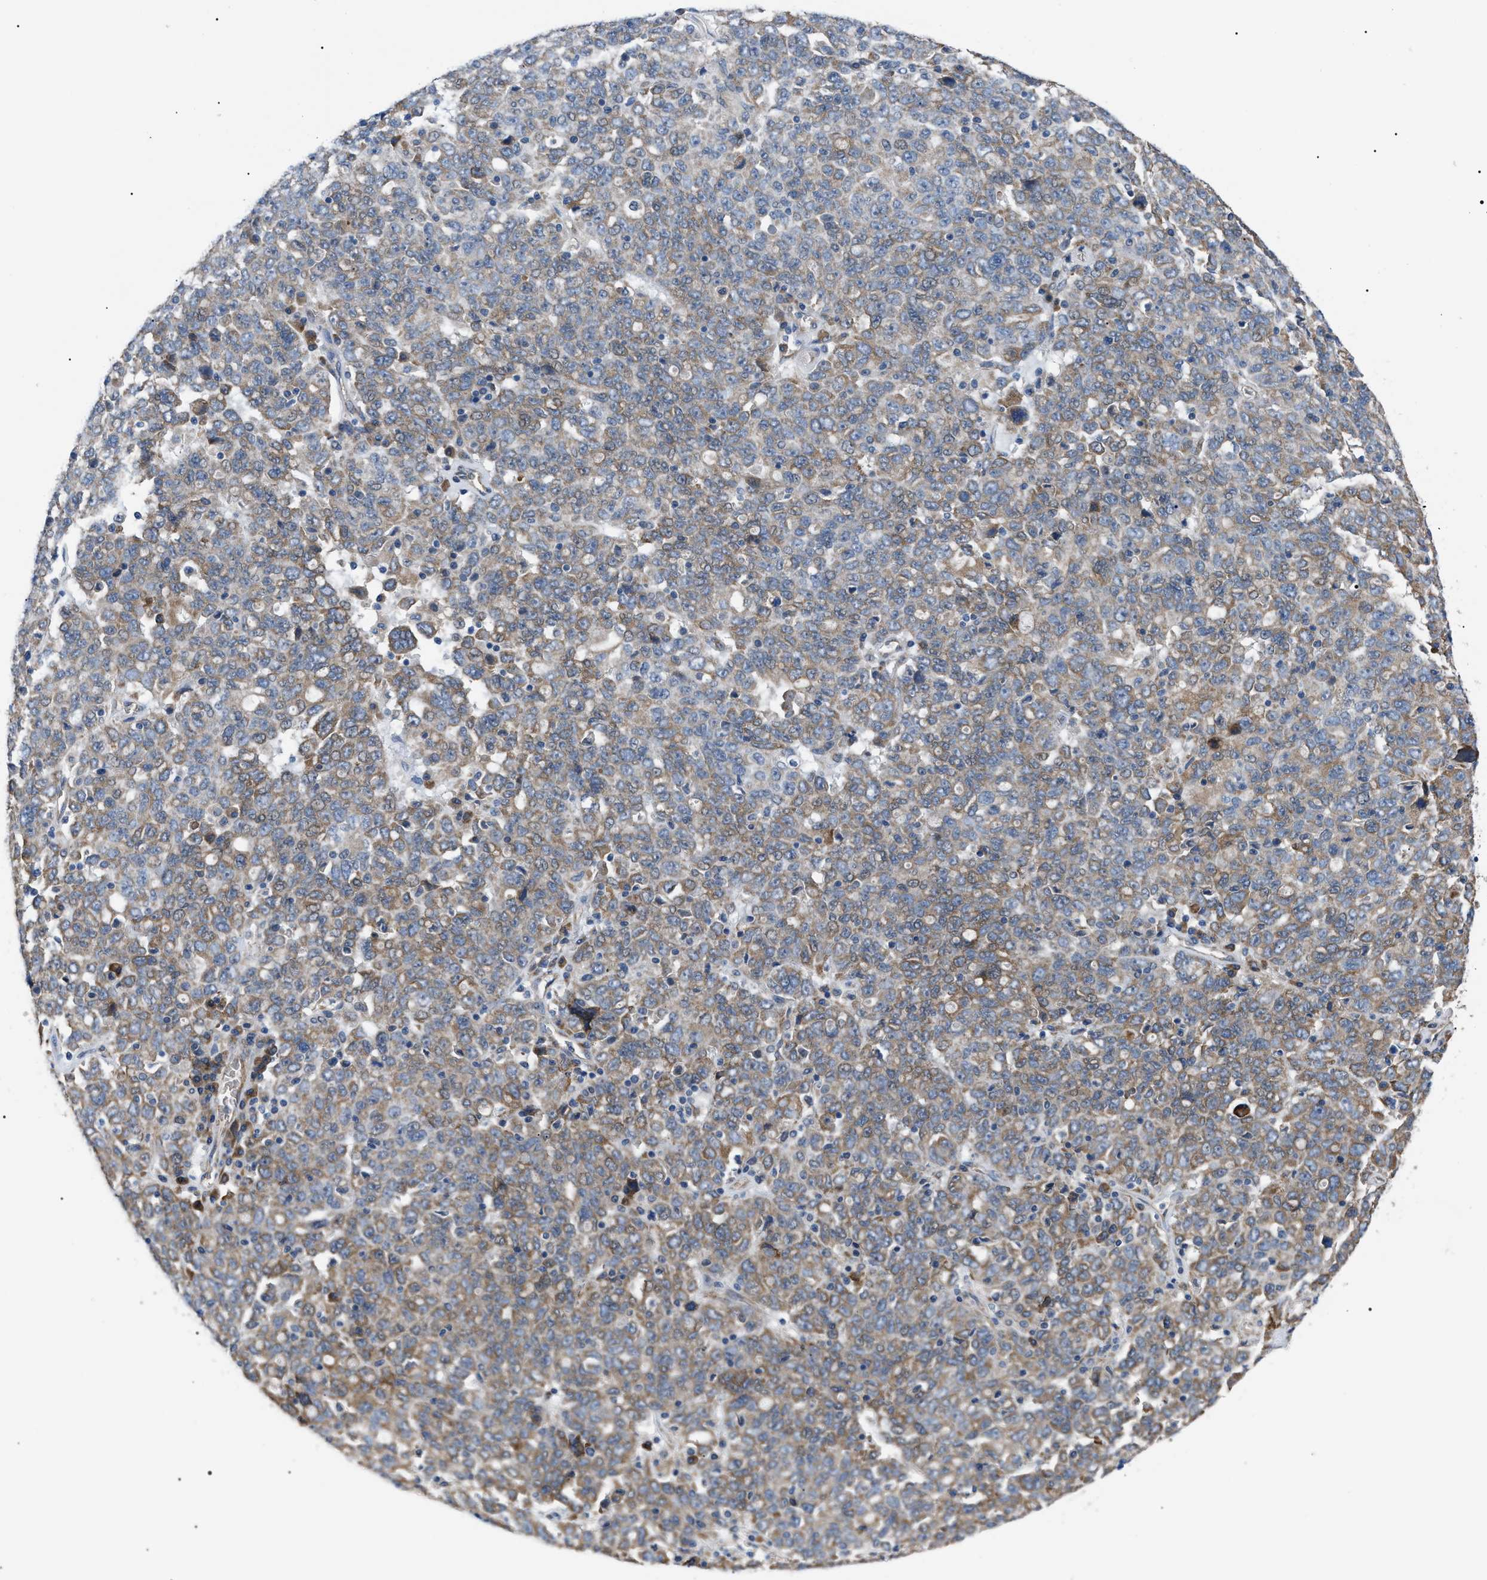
{"staining": {"intensity": "moderate", "quantity": "25%-75%", "location": "cytoplasmic/membranous"}, "tissue": "ovarian cancer", "cell_type": "Tumor cells", "image_type": "cancer", "snomed": [{"axis": "morphology", "description": "Carcinoma, endometroid"}, {"axis": "topography", "description": "Ovary"}], "caption": "IHC of human ovarian endometroid carcinoma exhibits medium levels of moderate cytoplasmic/membranous positivity in approximately 25%-75% of tumor cells.", "gene": "MYO10", "patient": {"sex": "female", "age": 62}}